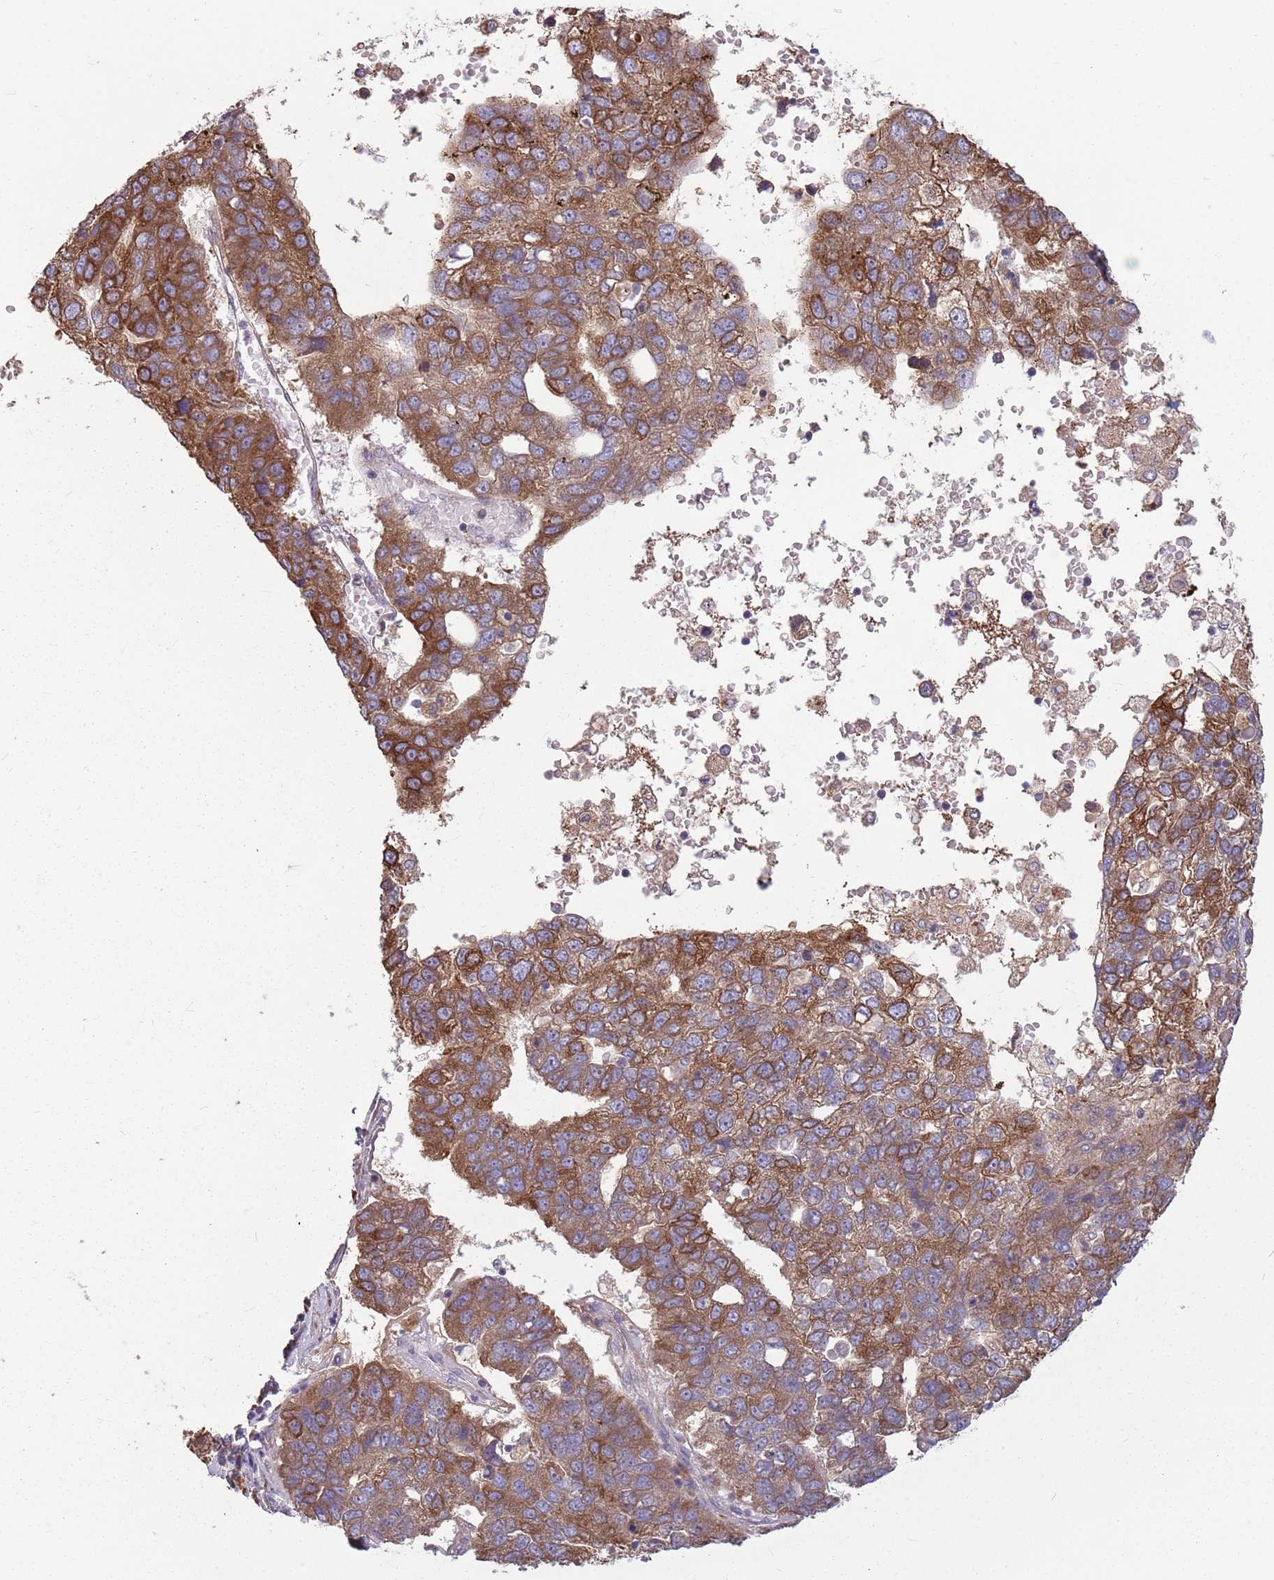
{"staining": {"intensity": "strong", "quantity": ">75%", "location": "cytoplasmic/membranous"}, "tissue": "pancreatic cancer", "cell_type": "Tumor cells", "image_type": "cancer", "snomed": [{"axis": "morphology", "description": "Adenocarcinoma, NOS"}, {"axis": "topography", "description": "Pancreas"}], "caption": "High-magnification brightfield microscopy of pancreatic cancer stained with DAB (brown) and counterstained with hematoxylin (blue). tumor cells exhibit strong cytoplasmic/membranous expression is appreciated in about>75% of cells.", "gene": "PPP1R27", "patient": {"sex": "female", "age": 61}}